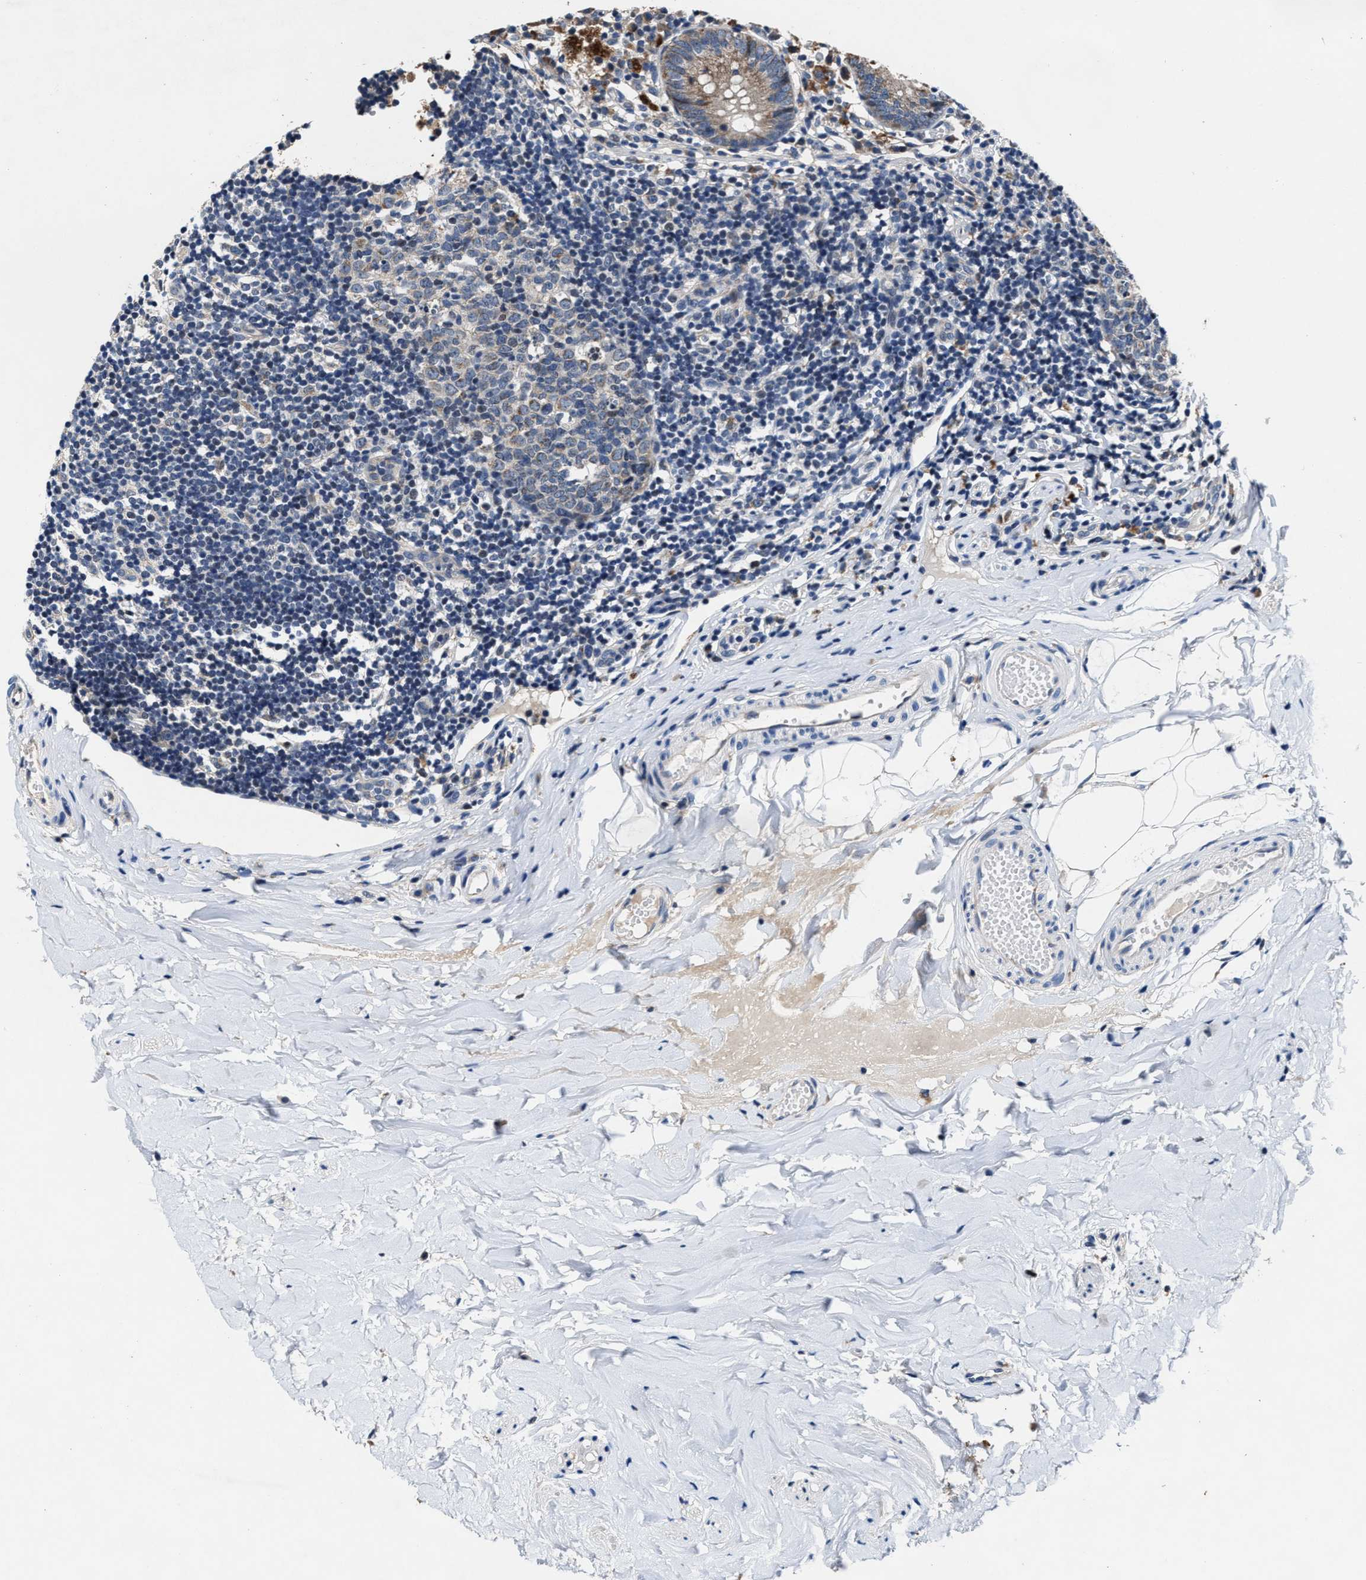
{"staining": {"intensity": "moderate", "quantity": ">75%", "location": "cytoplasmic/membranous"}, "tissue": "appendix", "cell_type": "Glandular cells", "image_type": "normal", "snomed": [{"axis": "morphology", "description": "Normal tissue, NOS"}, {"axis": "topography", "description": "Appendix"}], "caption": "Moderate cytoplasmic/membranous protein positivity is seen in approximately >75% of glandular cells in appendix.", "gene": "TMEM53", "patient": {"sex": "female", "age": 20}}